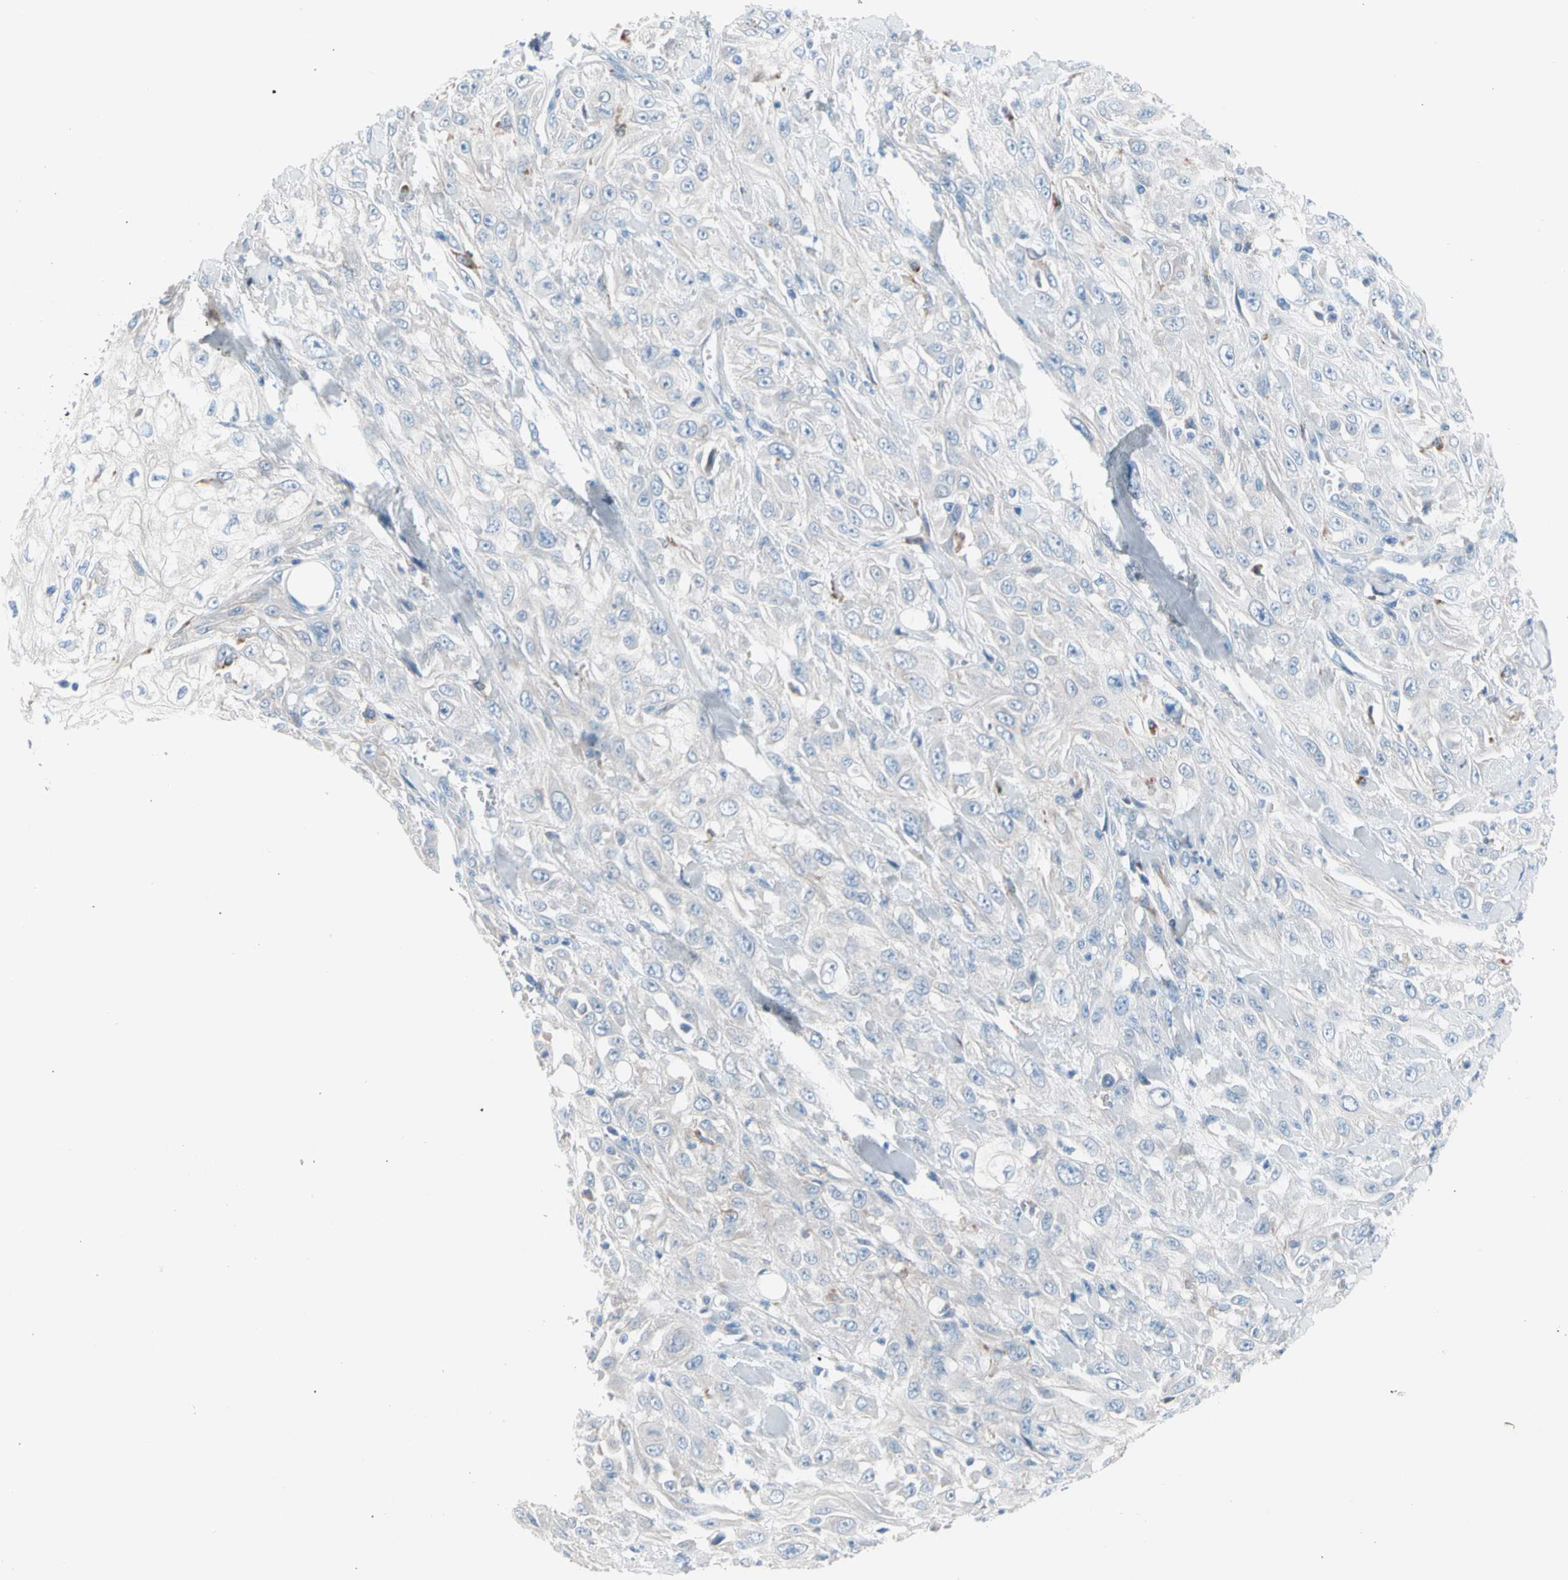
{"staining": {"intensity": "negative", "quantity": "none", "location": "none"}, "tissue": "skin cancer", "cell_type": "Tumor cells", "image_type": "cancer", "snomed": [{"axis": "morphology", "description": "Squamous cell carcinoma, NOS"}, {"axis": "morphology", "description": "Squamous cell carcinoma, metastatic, NOS"}, {"axis": "topography", "description": "Skin"}, {"axis": "topography", "description": "Lymph node"}], "caption": "Photomicrograph shows no significant protein expression in tumor cells of skin metastatic squamous cell carcinoma.", "gene": "CASQ1", "patient": {"sex": "male", "age": 75}}